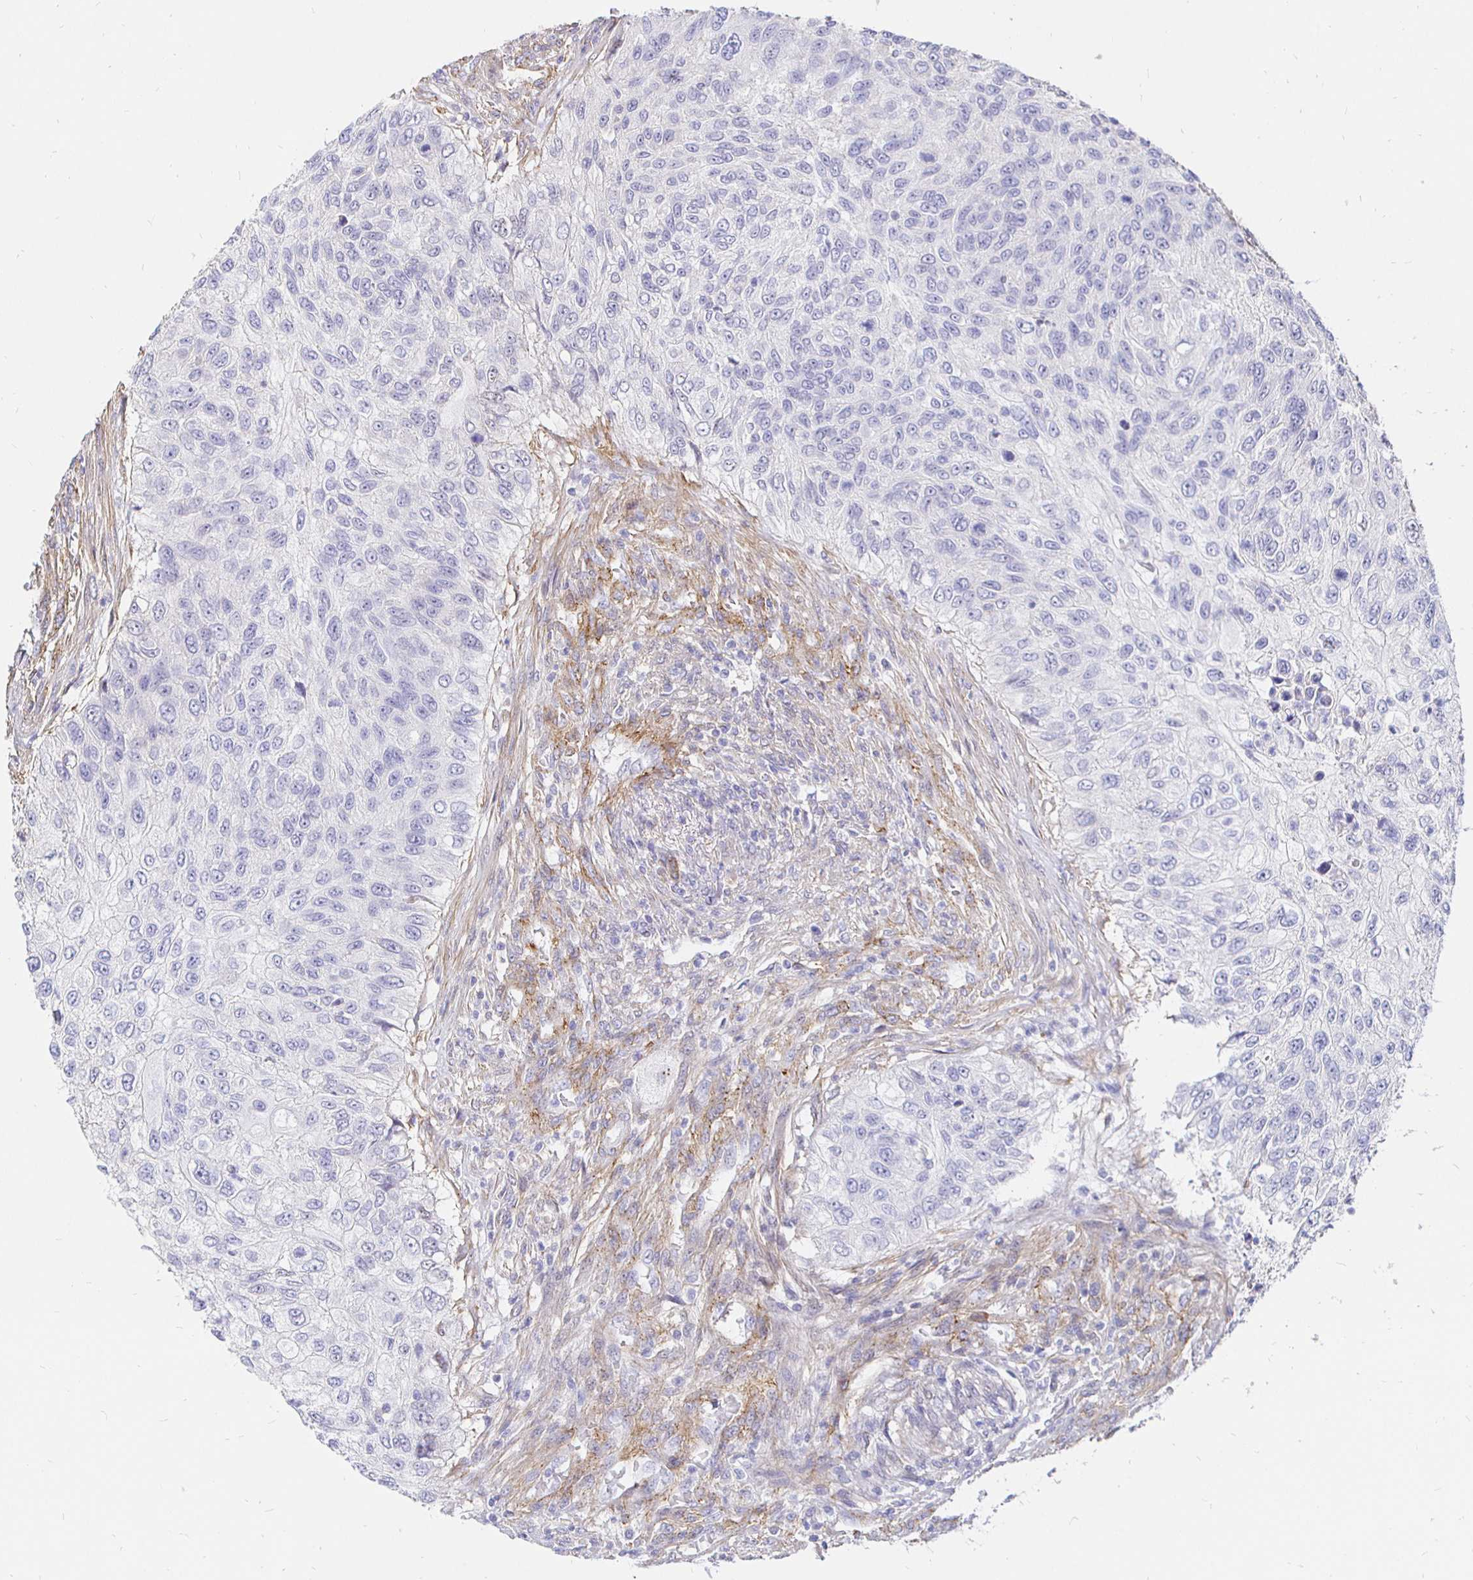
{"staining": {"intensity": "negative", "quantity": "none", "location": "none"}, "tissue": "urothelial cancer", "cell_type": "Tumor cells", "image_type": "cancer", "snomed": [{"axis": "morphology", "description": "Urothelial carcinoma, High grade"}, {"axis": "topography", "description": "Urinary bladder"}], "caption": "DAB immunohistochemical staining of human high-grade urothelial carcinoma shows no significant positivity in tumor cells.", "gene": "PALM2AKAP2", "patient": {"sex": "female", "age": 60}}